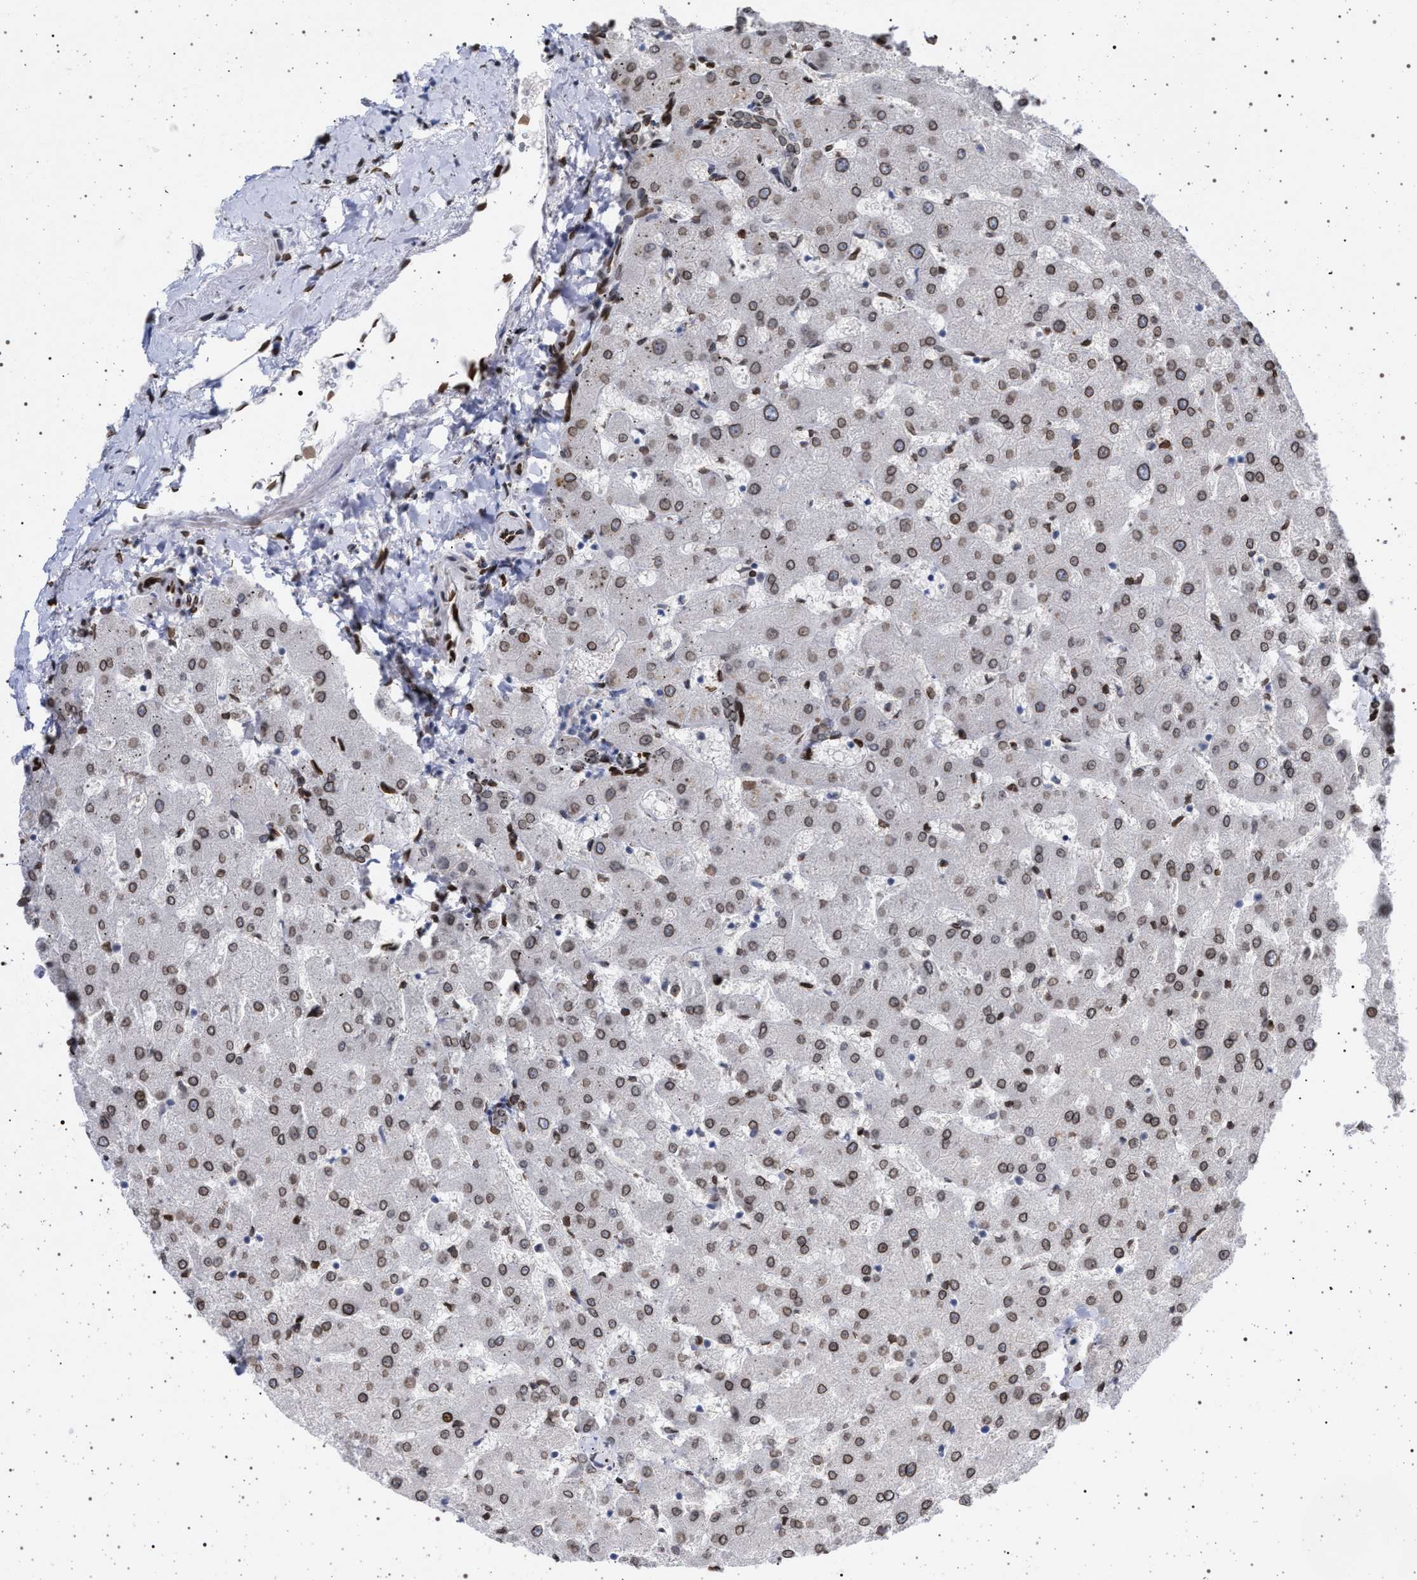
{"staining": {"intensity": "moderate", "quantity": ">75%", "location": "cytoplasmic/membranous,nuclear"}, "tissue": "liver", "cell_type": "Cholangiocytes", "image_type": "normal", "snomed": [{"axis": "morphology", "description": "Normal tissue, NOS"}, {"axis": "topography", "description": "Liver"}], "caption": "This histopathology image exhibits unremarkable liver stained with IHC to label a protein in brown. The cytoplasmic/membranous,nuclear of cholangiocytes show moderate positivity for the protein. Nuclei are counter-stained blue.", "gene": "ING2", "patient": {"sex": "female", "age": 63}}